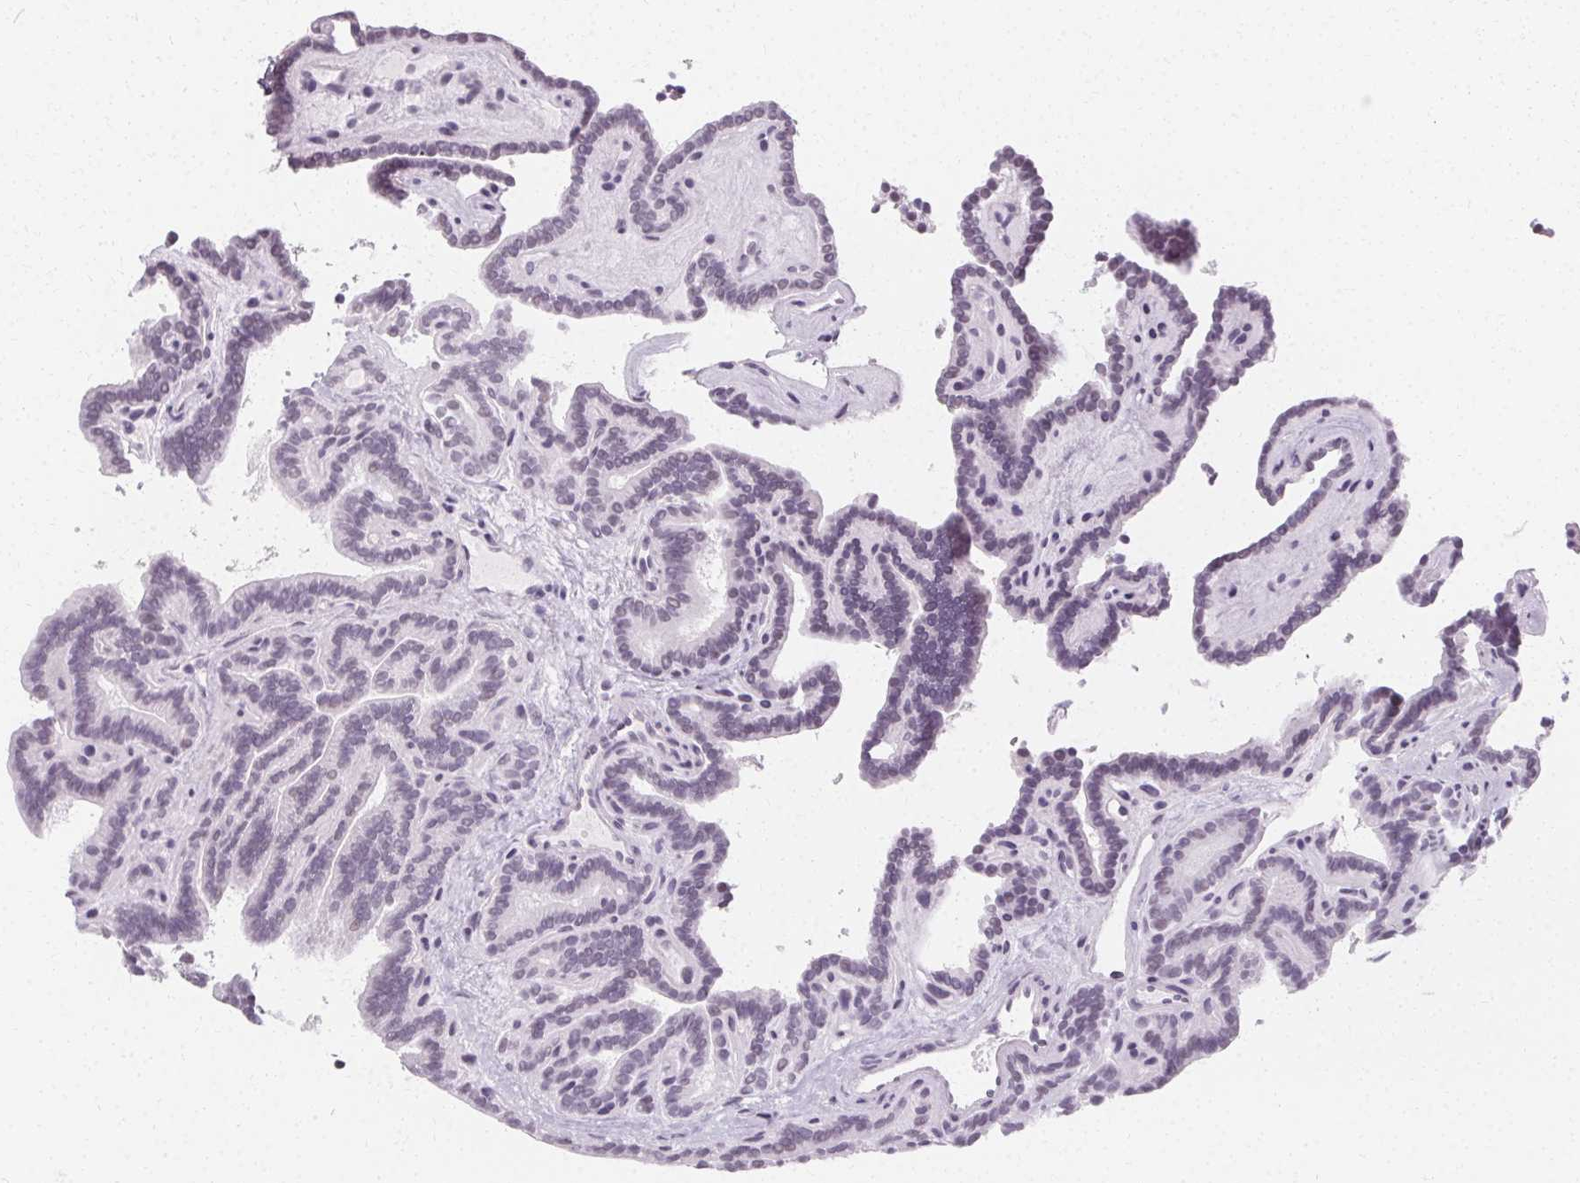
{"staining": {"intensity": "negative", "quantity": "none", "location": "none"}, "tissue": "thyroid cancer", "cell_type": "Tumor cells", "image_type": "cancer", "snomed": [{"axis": "morphology", "description": "Papillary adenocarcinoma, NOS"}, {"axis": "topography", "description": "Thyroid gland"}], "caption": "Immunohistochemistry of papillary adenocarcinoma (thyroid) demonstrates no positivity in tumor cells.", "gene": "SYNPR", "patient": {"sex": "female", "age": 21}}